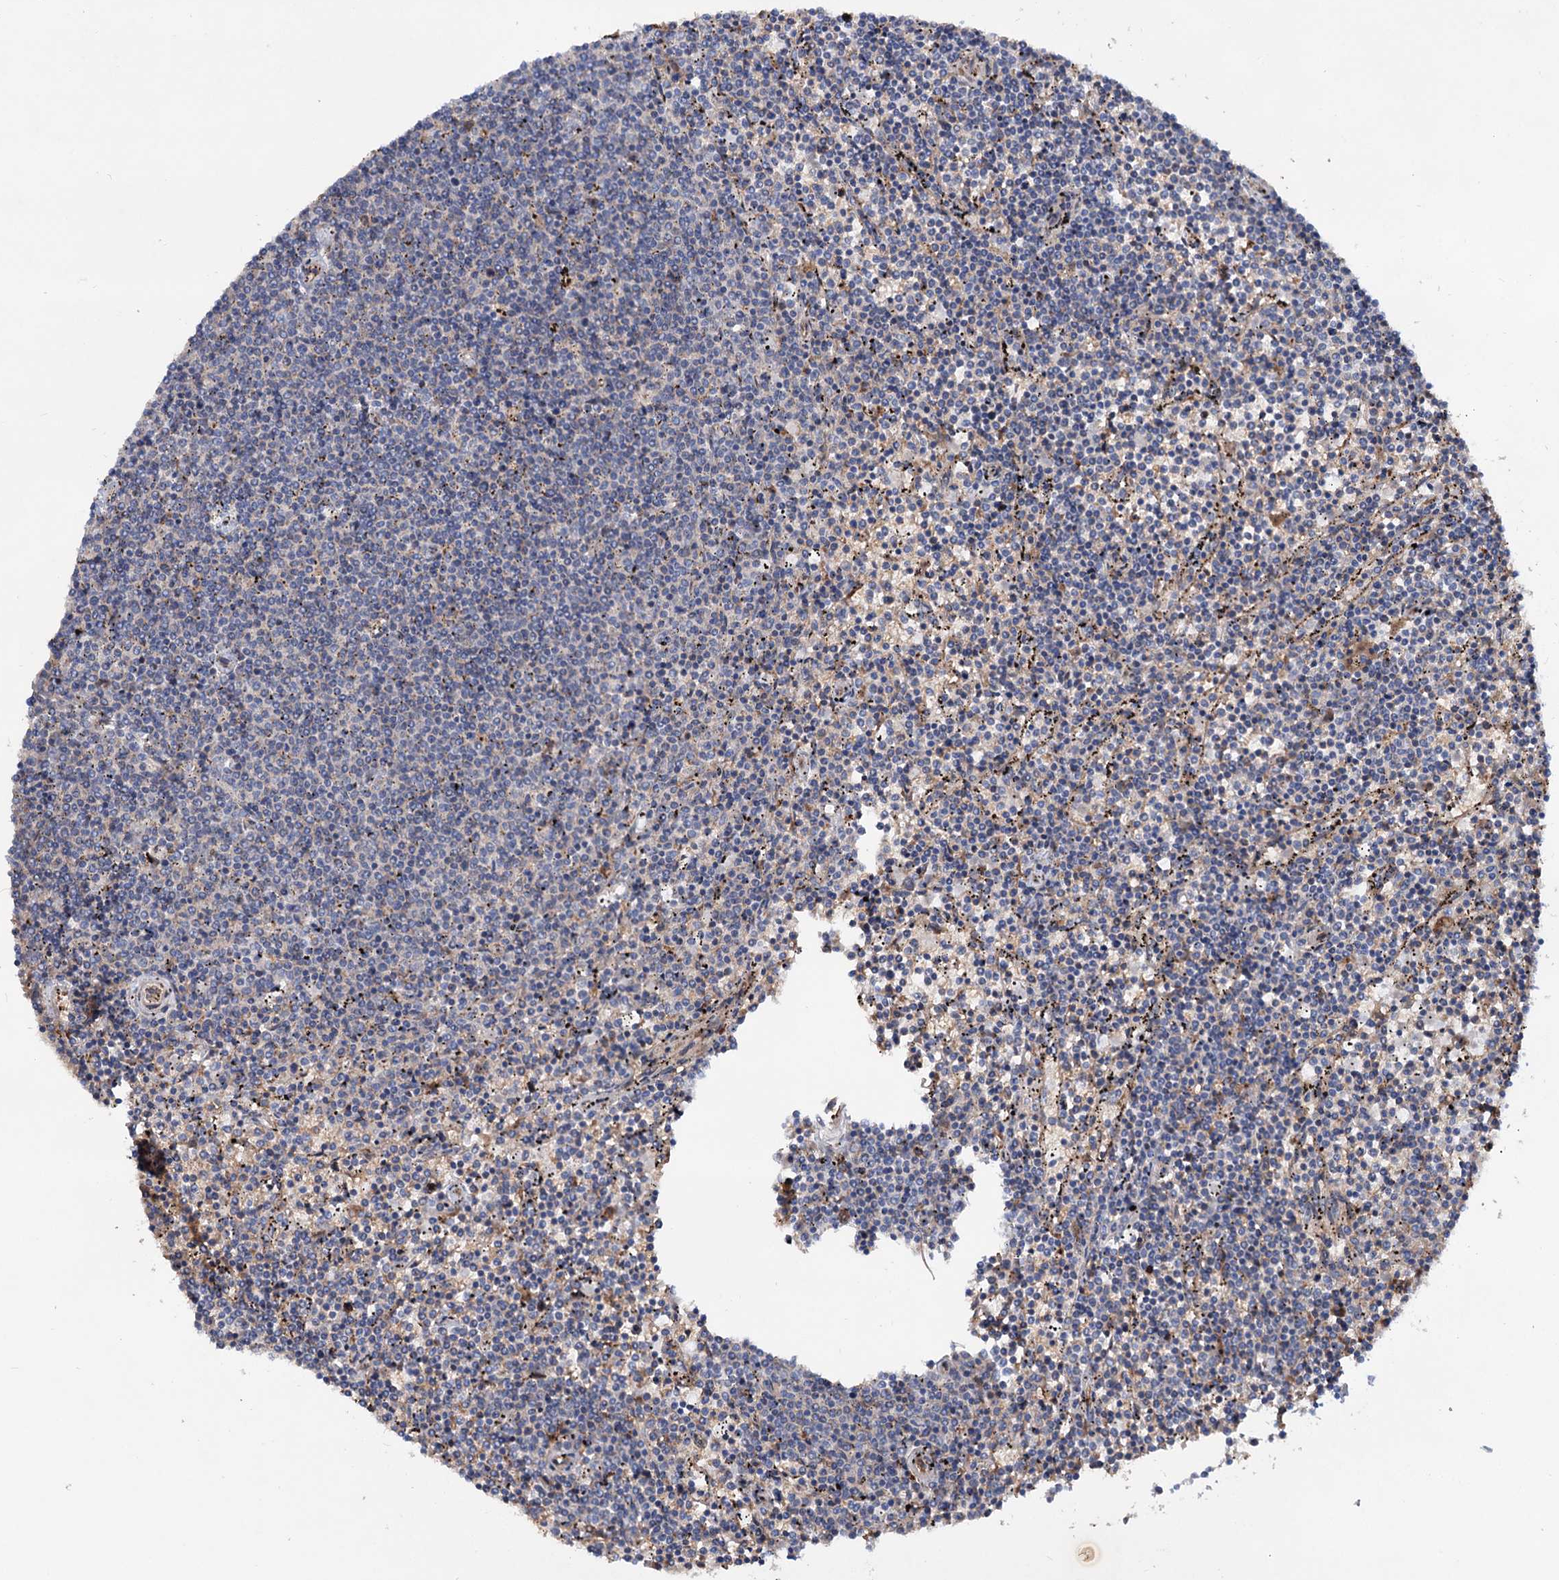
{"staining": {"intensity": "negative", "quantity": "none", "location": "none"}, "tissue": "lymphoma", "cell_type": "Tumor cells", "image_type": "cancer", "snomed": [{"axis": "morphology", "description": "Malignant lymphoma, non-Hodgkin's type, Low grade"}, {"axis": "topography", "description": "Spleen"}], "caption": "DAB (3,3'-diaminobenzidine) immunohistochemical staining of lymphoma exhibits no significant staining in tumor cells.", "gene": "PTDSS2", "patient": {"sex": "female", "age": 50}}